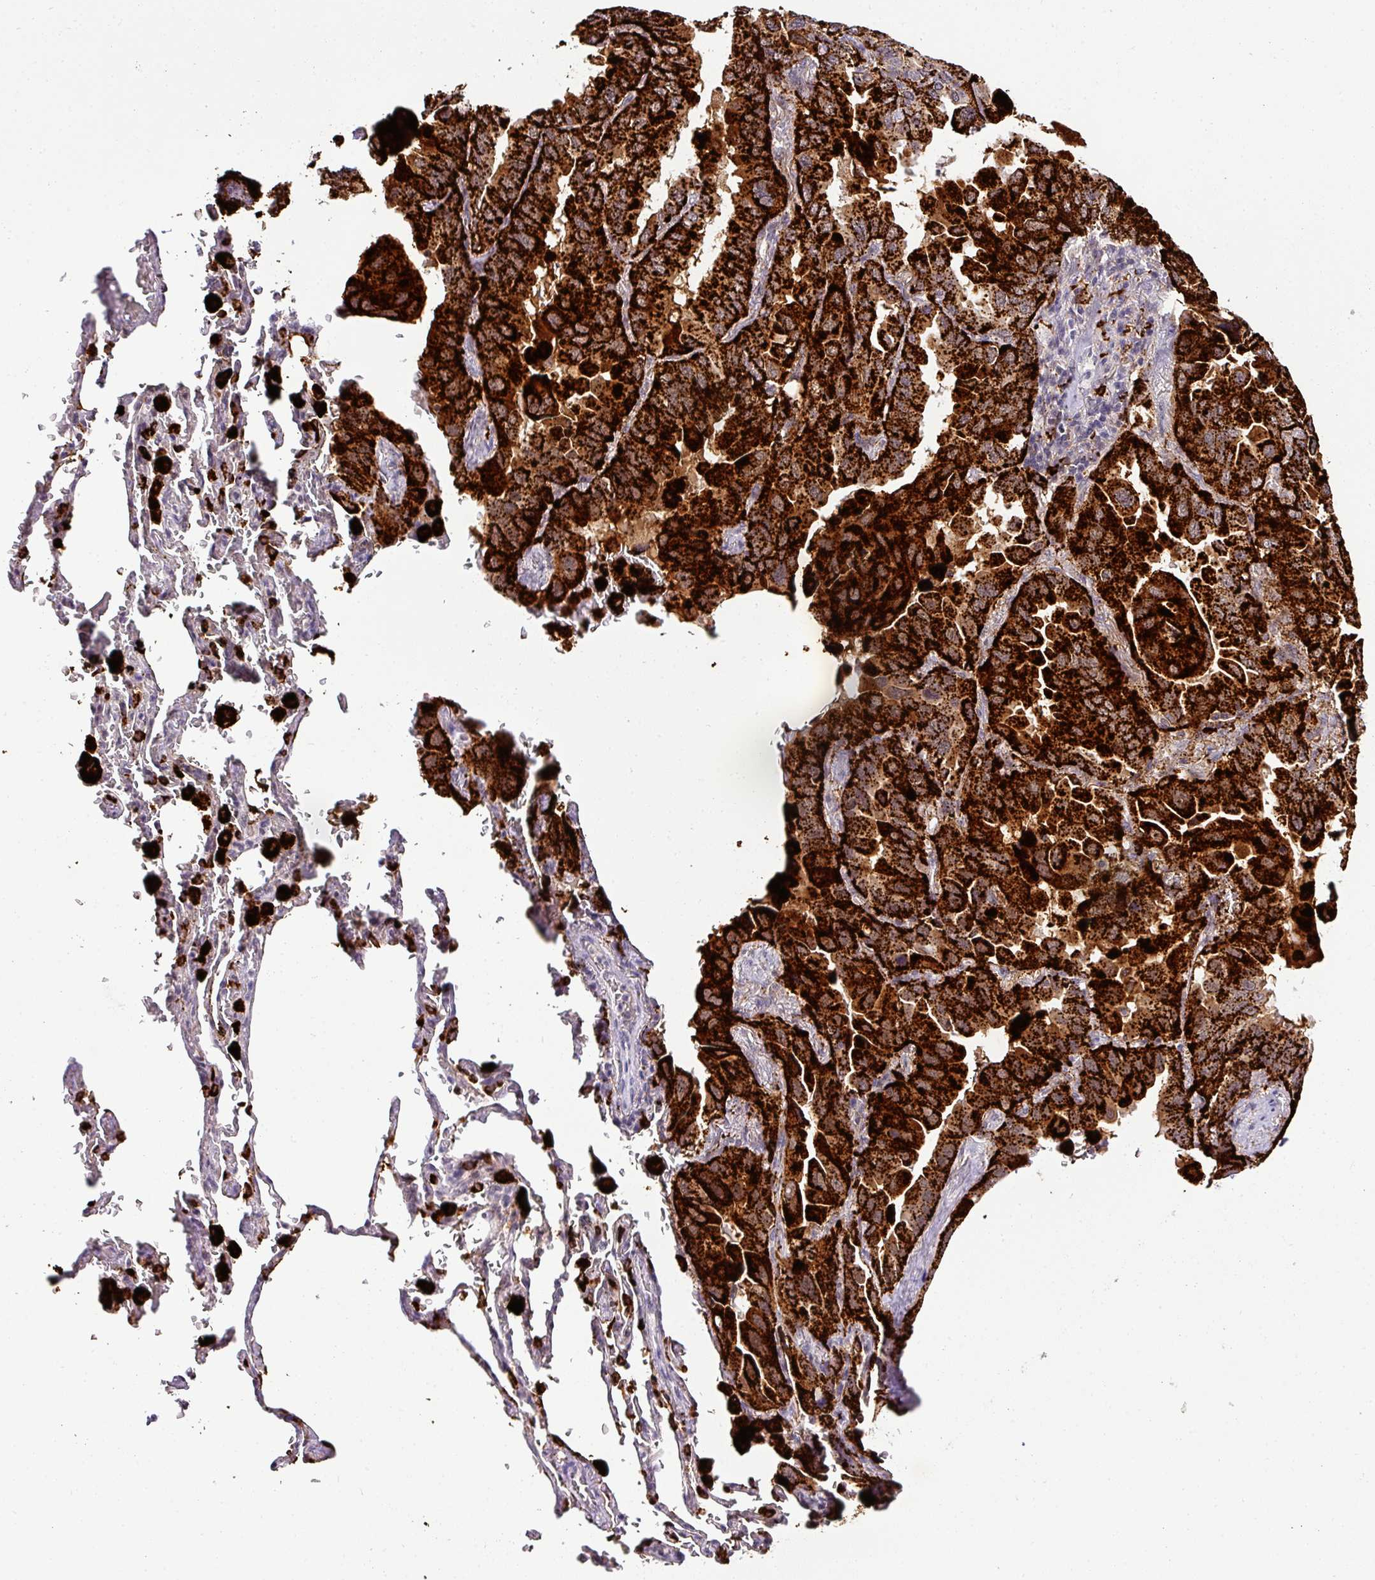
{"staining": {"intensity": "strong", "quantity": ">75%", "location": "cytoplasmic/membranous"}, "tissue": "lung cancer", "cell_type": "Tumor cells", "image_type": "cancer", "snomed": [{"axis": "morphology", "description": "Adenocarcinoma, NOS"}, {"axis": "topography", "description": "Lung"}], "caption": "Adenocarcinoma (lung) stained for a protein reveals strong cytoplasmic/membranous positivity in tumor cells.", "gene": "NAPSA", "patient": {"sex": "male", "age": 64}}